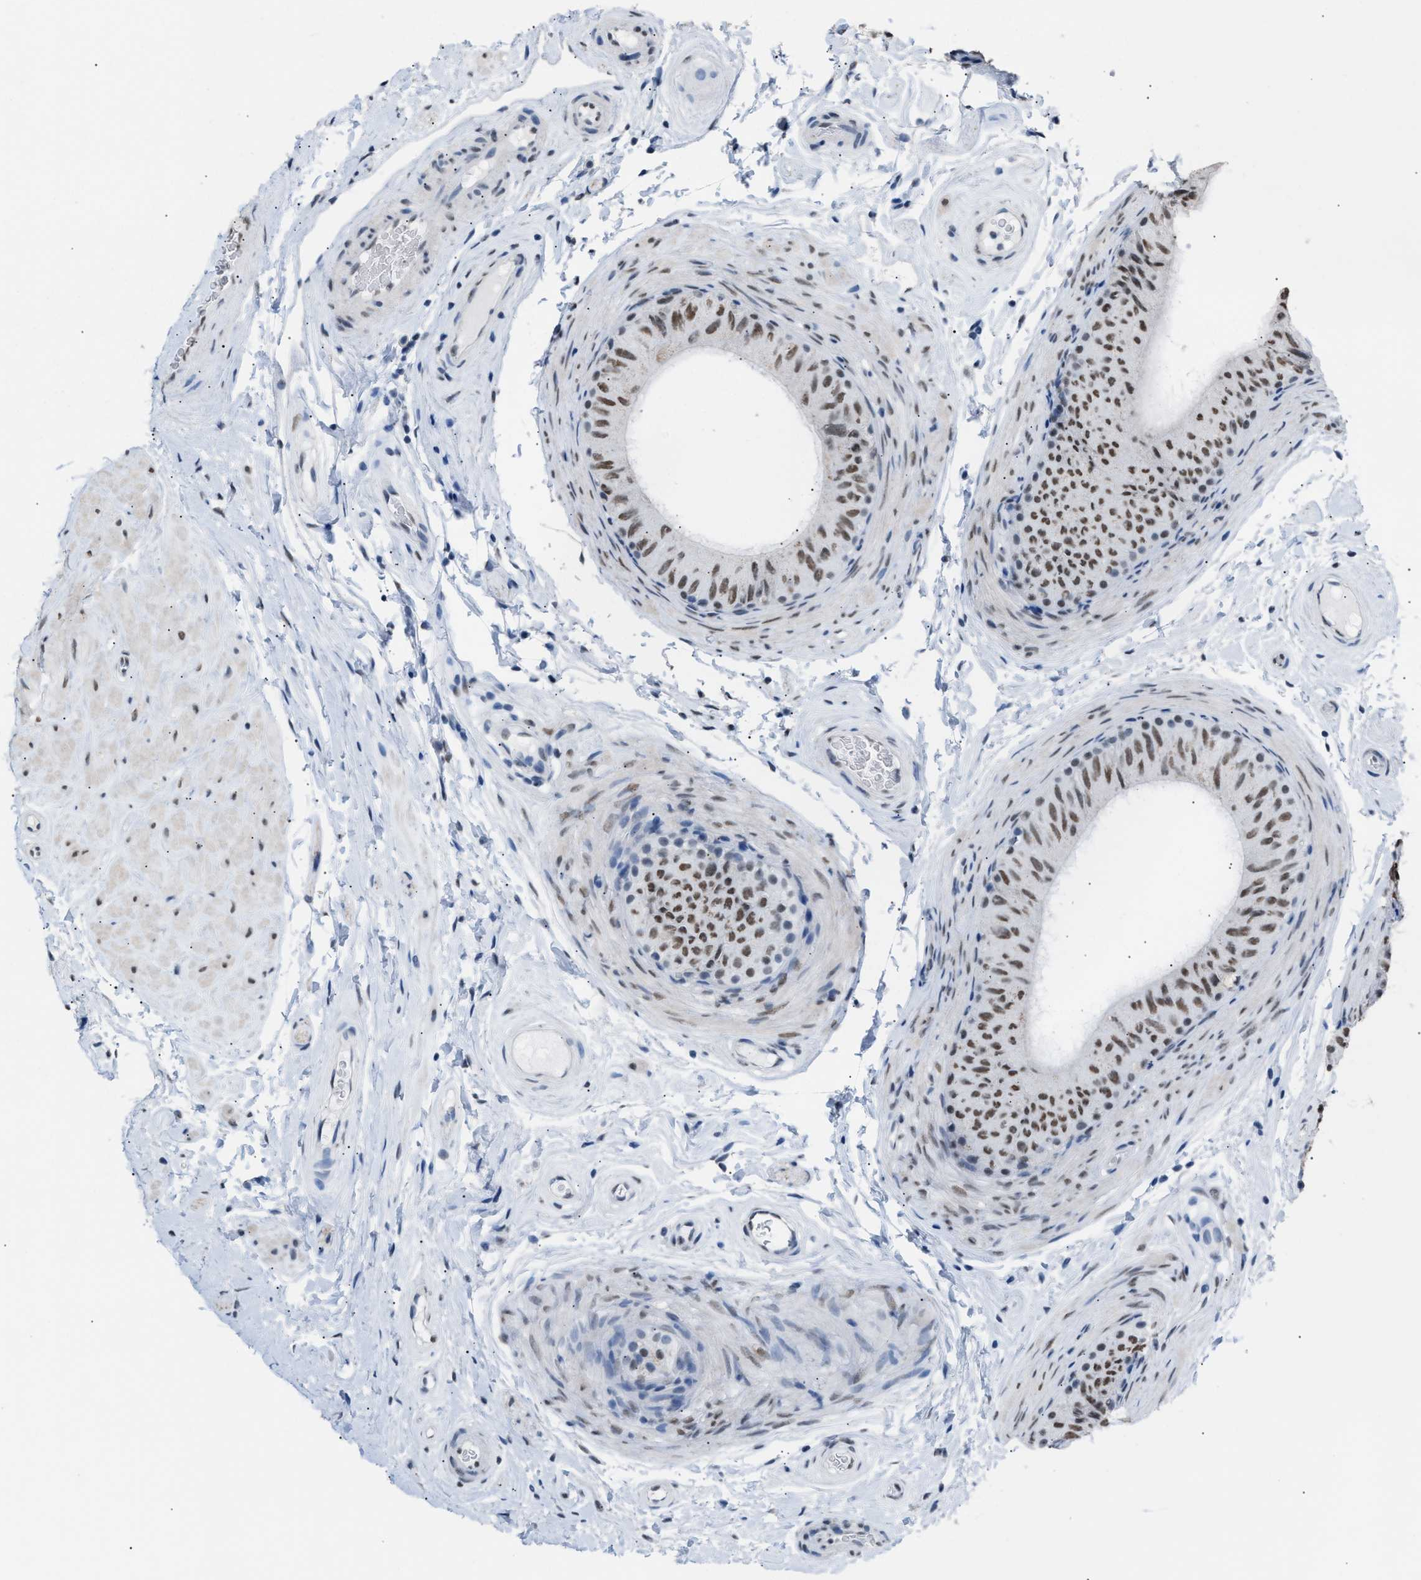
{"staining": {"intensity": "strong", "quantity": ">75%", "location": "nuclear"}, "tissue": "epididymis", "cell_type": "Glandular cells", "image_type": "normal", "snomed": [{"axis": "morphology", "description": "Normal tissue, NOS"}, {"axis": "topography", "description": "Epididymis"}], "caption": "IHC staining of normal epididymis, which exhibits high levels of strong nuclear positivity in approximately >75% of glandular cells indicating strong nuclear protein expression. The staining was performed using DAB (3,3'-diaminobenzidine) (brown) for protein detection and nuclei were counterstained in hematoxylin (blue).", "gene": "CCAR2", "patient": {"sex": "male", "age": 34}}